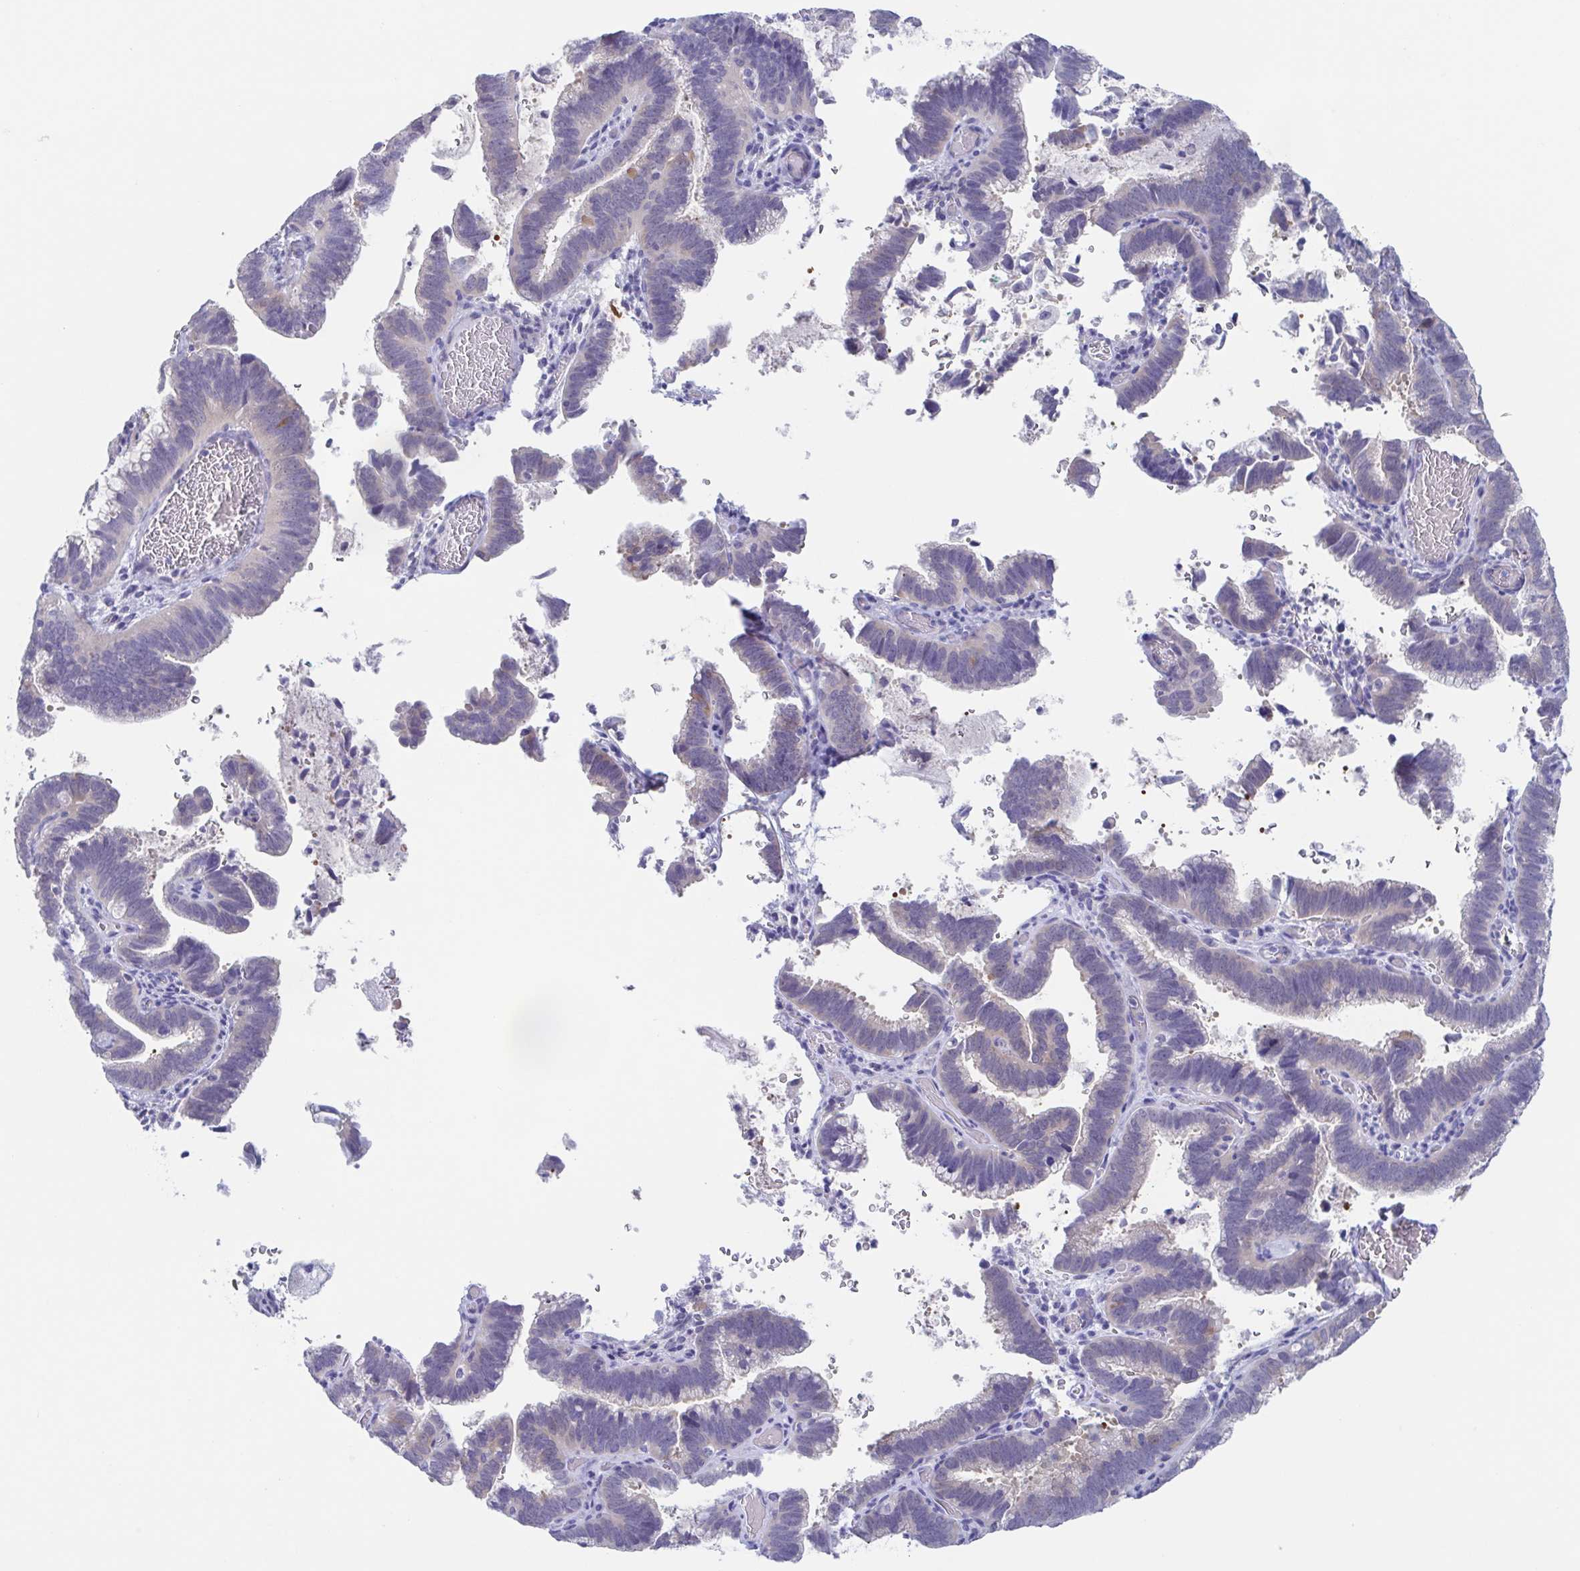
{"staining": {"intensity": "negative", "quantity": "none", "location": "none"}, "tissue": "cervical cancer", "cell_type": "Tumor cells", "image_type": "cancer", "snomed": [{"axis": "morphology", "description": "Adenocarcinoma, NOS"}, {"axis": "topography", "description": "Cervix"}], "caption": "The immunohistochemistry photomicrograph has no significant staining in tumor cells of cervical adenocarcinoma tissue.", "gene": "TEX12", "patient": {"sex": "female", "age": 61}}